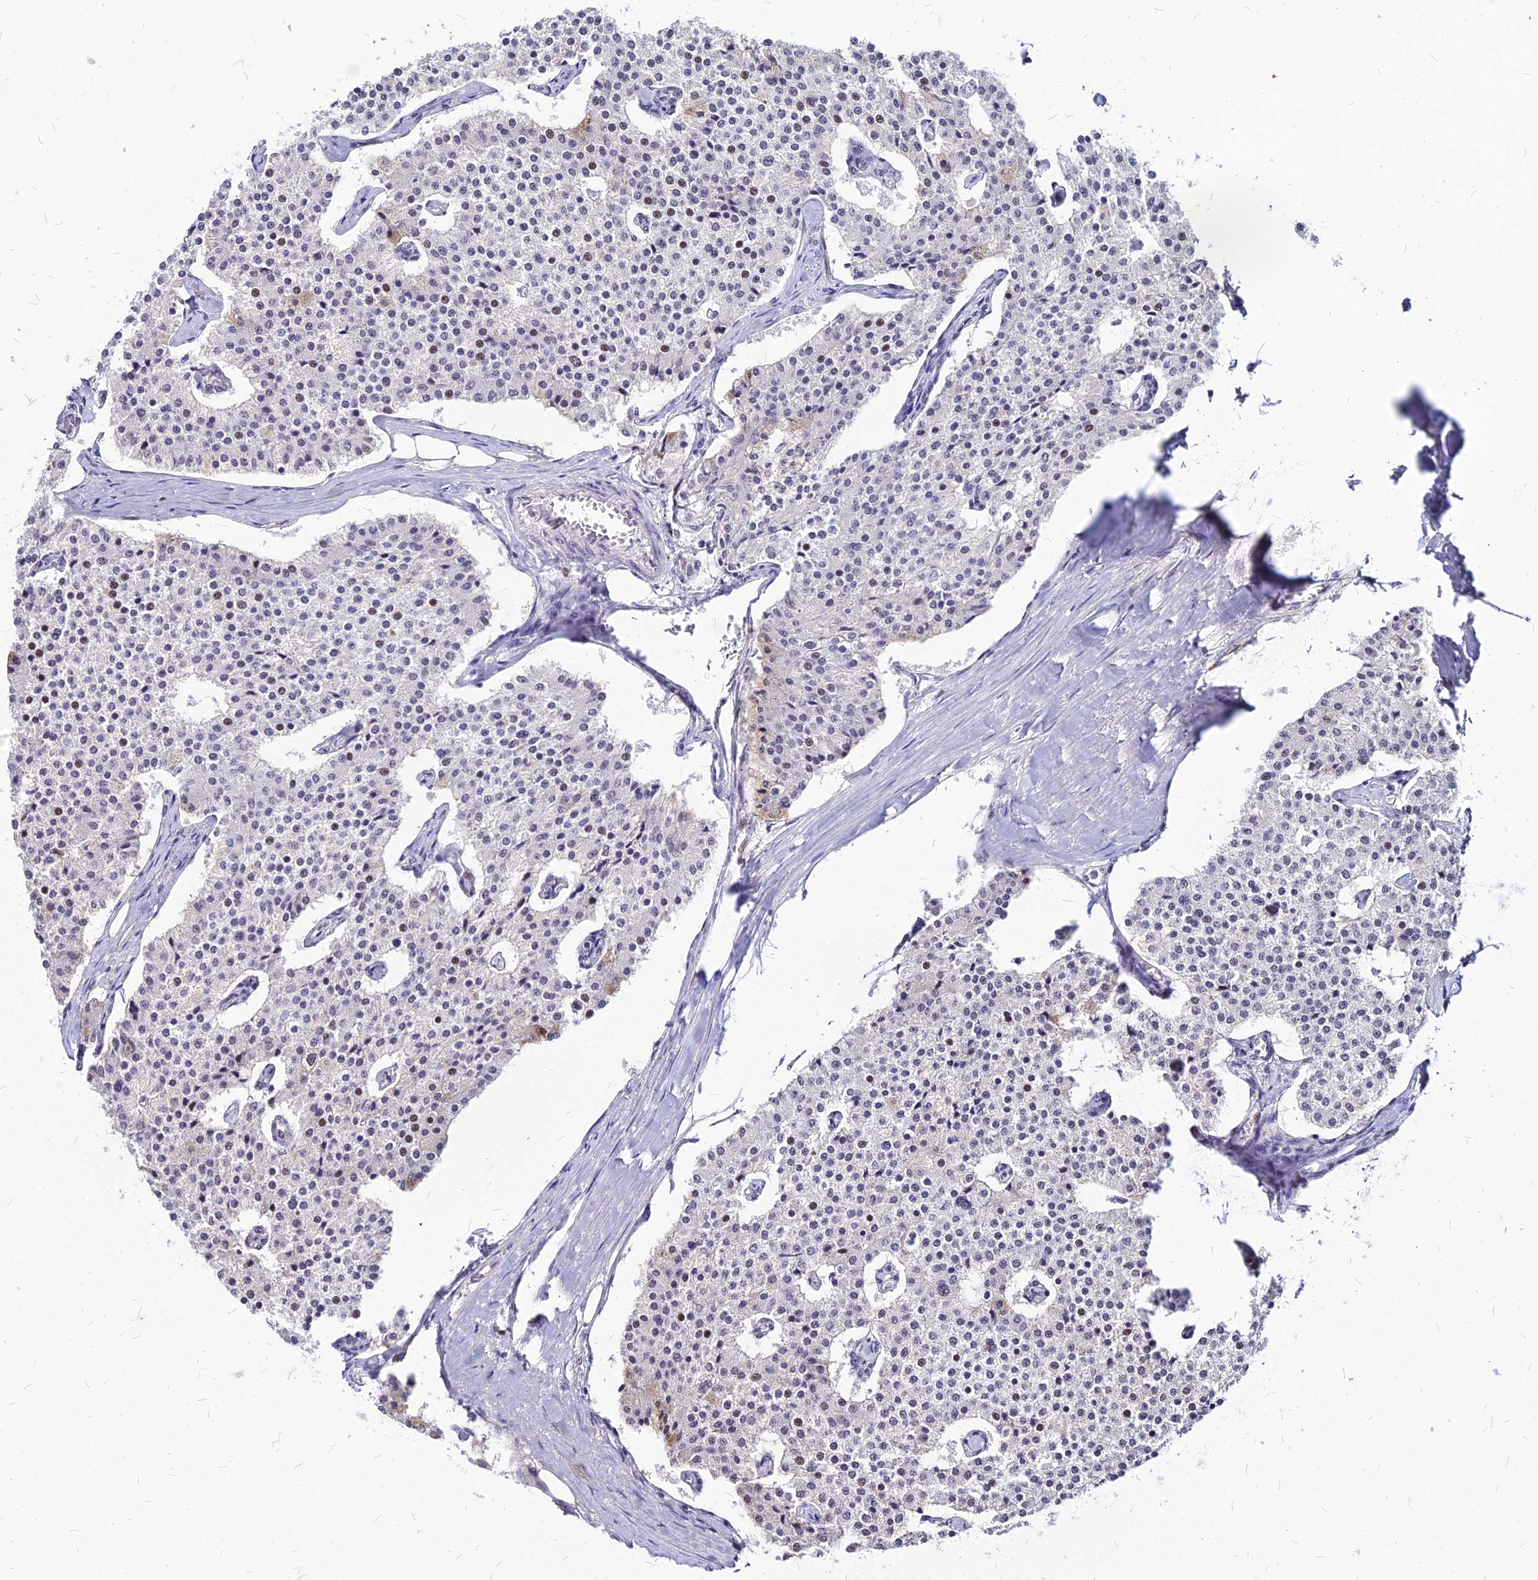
{"staining": {"intensity": "moderate", "quantity": "<25%", "location": "nuclear"}, "tissue": "carcinoid", "cell_type": "Tumor cells", "image_type": "cancer", "snomed": [{"axis": "morphology", "description": "Carcinoid, malignant, NOS"}, {"axis": "topography", "description": "Colon"}], "caption": "This micrograph demonstrates IHC staining of human carcinoid, with low moderate nuclear staining in about <25% of tumor cells.", "gene": "FDX2", "patient": {"sex": "female", "age": 52}}